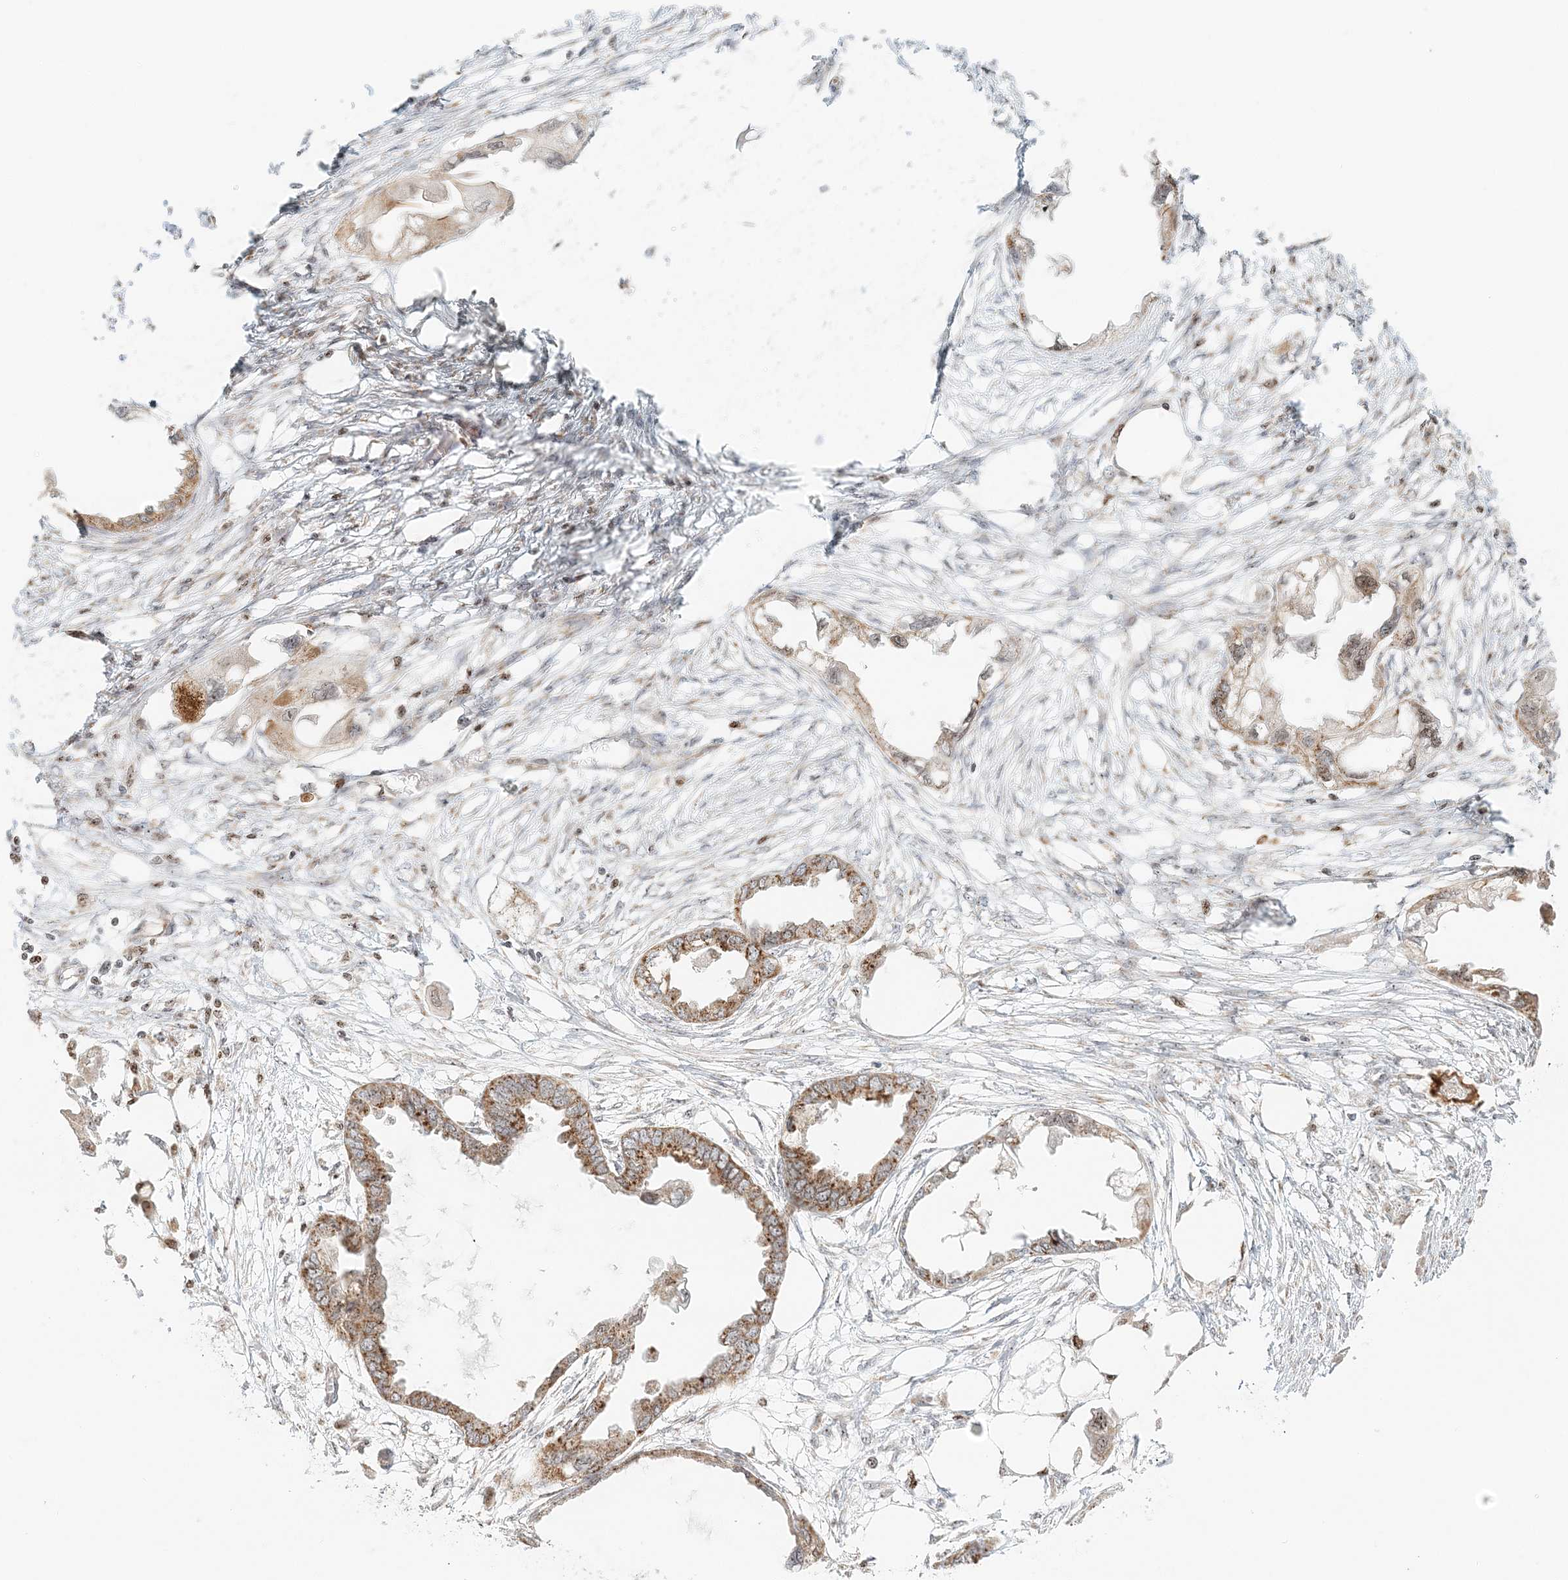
{"staining": {"intensity": "moderate", "quantity": ">75%", "location": "cytoplasmic/membranous,nuclear"}, "tissue": "endometrial cancer", "cell_type": "Tumor cells", "image_type": "cancer", "snomed": [{"axis": "morphology", "description": "Adenocarcinoma, NOS"}, {"axis": "morphology", "description": "Adenocarcinoma, metastatic, NOS"}, {"axis": "topography", "description": "Adipose tissue"}, {"axis": "topography", "description": "Endometrium"}], "caption": "A high-resolution micrograph shows immunohistochemistry staining of endometrial cancer, which demonstrates moderate cytoplasmic/membranous and nuclear positivity in about >75% of tumor cells.", "gene": "UBE2F", "patient": {"sex": "female", "age": 67}}